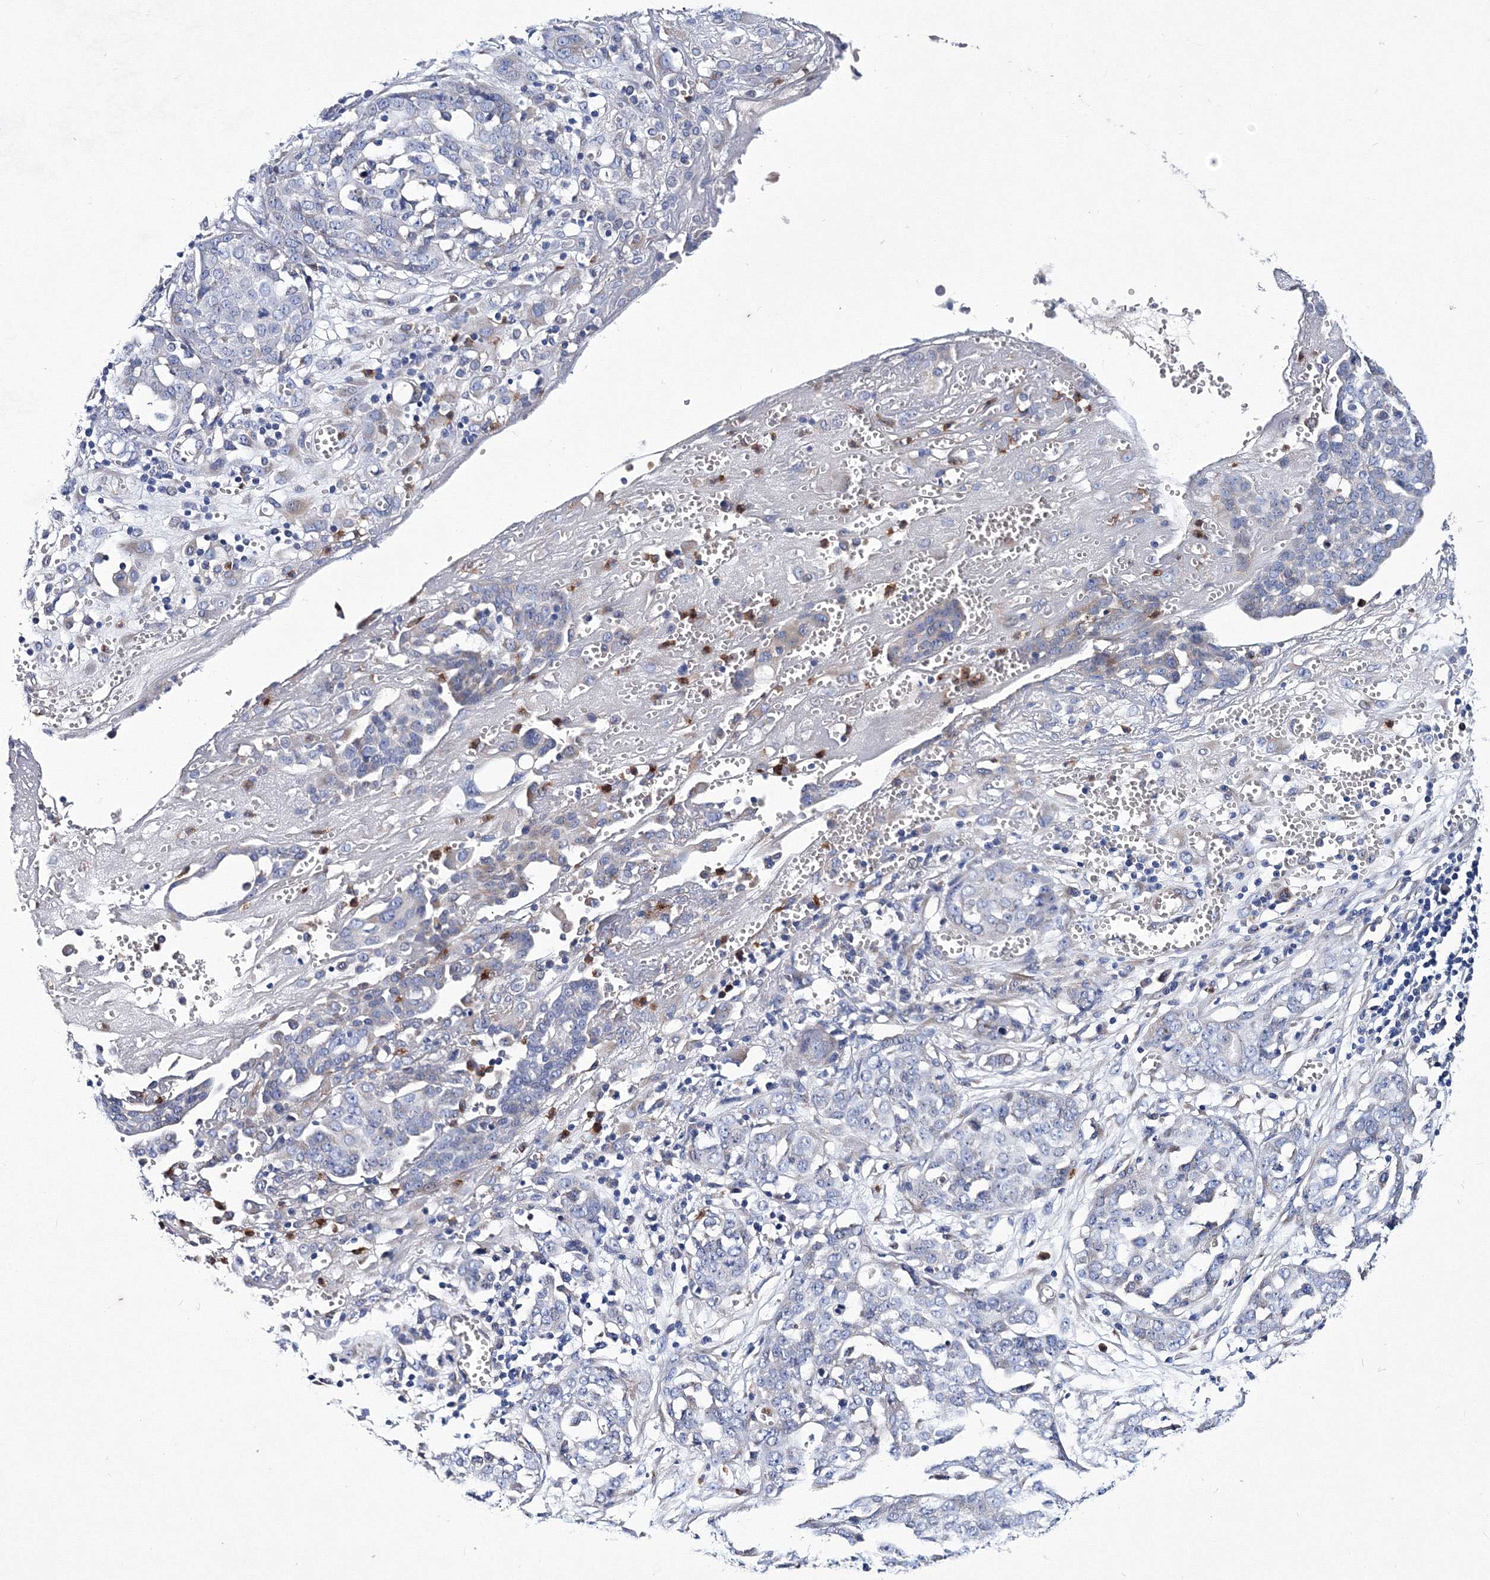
{"staining": {"intensity": "negative", "quantity": "none", "location": "none"}, "tissue": "ovarian cancer", "cell_type": "Tumor cells", "image_type": "cancer", "snomed": [{"axis": "morphology", "description": "Cystadenocarcinoma, serous, NOS"}, {"axis": "topography", "description": "Soft tissue"}, {"axis": "topography", "description": "Ovary"}], "caption": "An immunohistochemistry (IHC) photomicrograph of ovarian cancer is shown. There is no staining in tumor cells of ovarian cancer. Nuclei are stained in blue.", "gene": "TRPM2", "patient": {"sex": "female", "age": 57}}